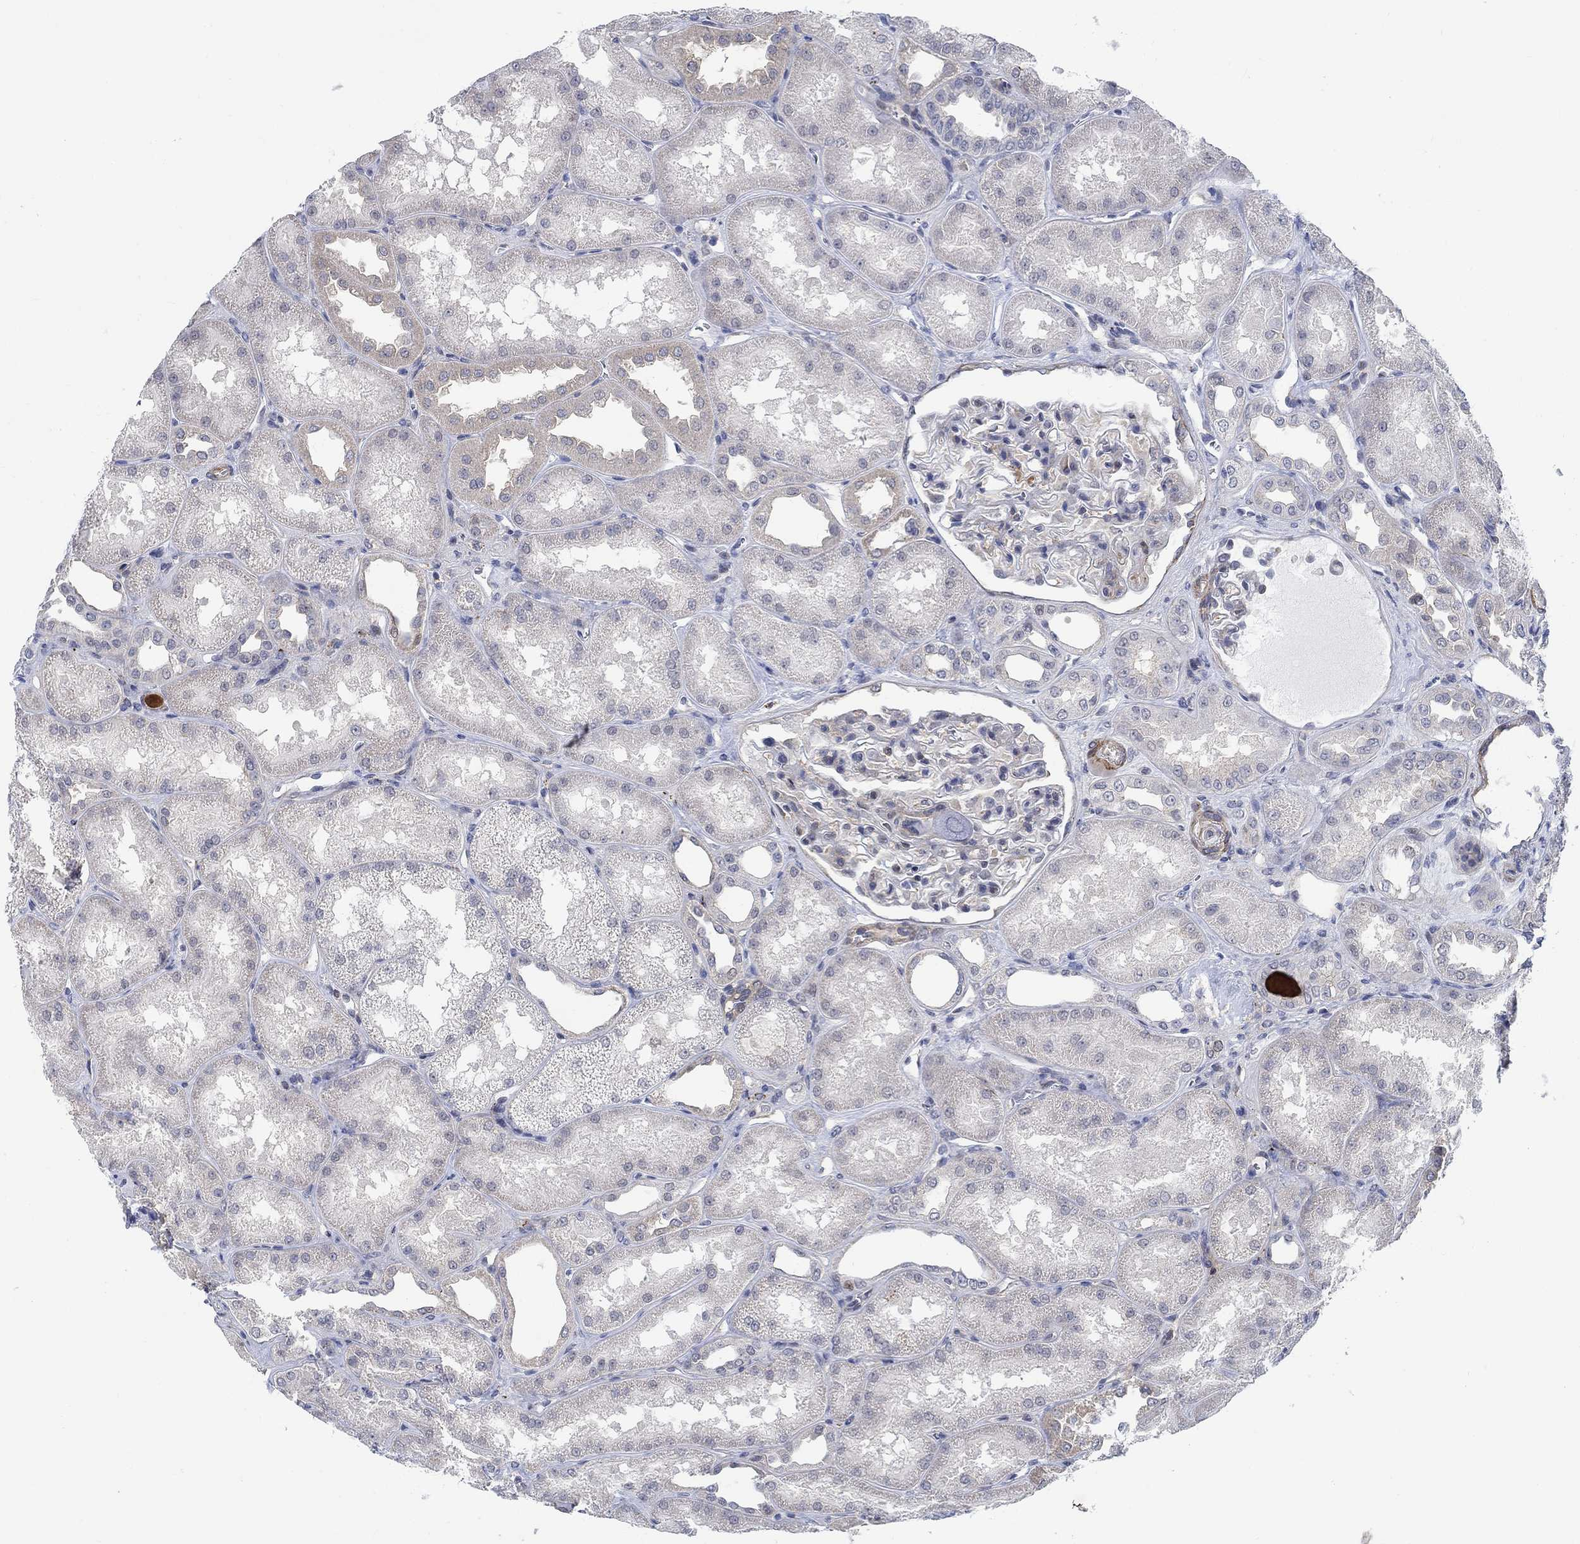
{"staining": {"intensity": "negative", "quantity": "none", "location": "none"}, "tissue": "kidney", "cell_type": "Cells in glomeruli", "image_type": "normal", "snomed": [{"axis": "morphology", "description": "Normal tissue, NOS"}, {"axis": "topography", "description": "Kidney"}], "caption": "Immunohistochemical staining of normal kidney demonstrates no significant staining in cells in glomeruli.", "gene": "KCNH8", "patient": {"sex": "male", "age": 61}}